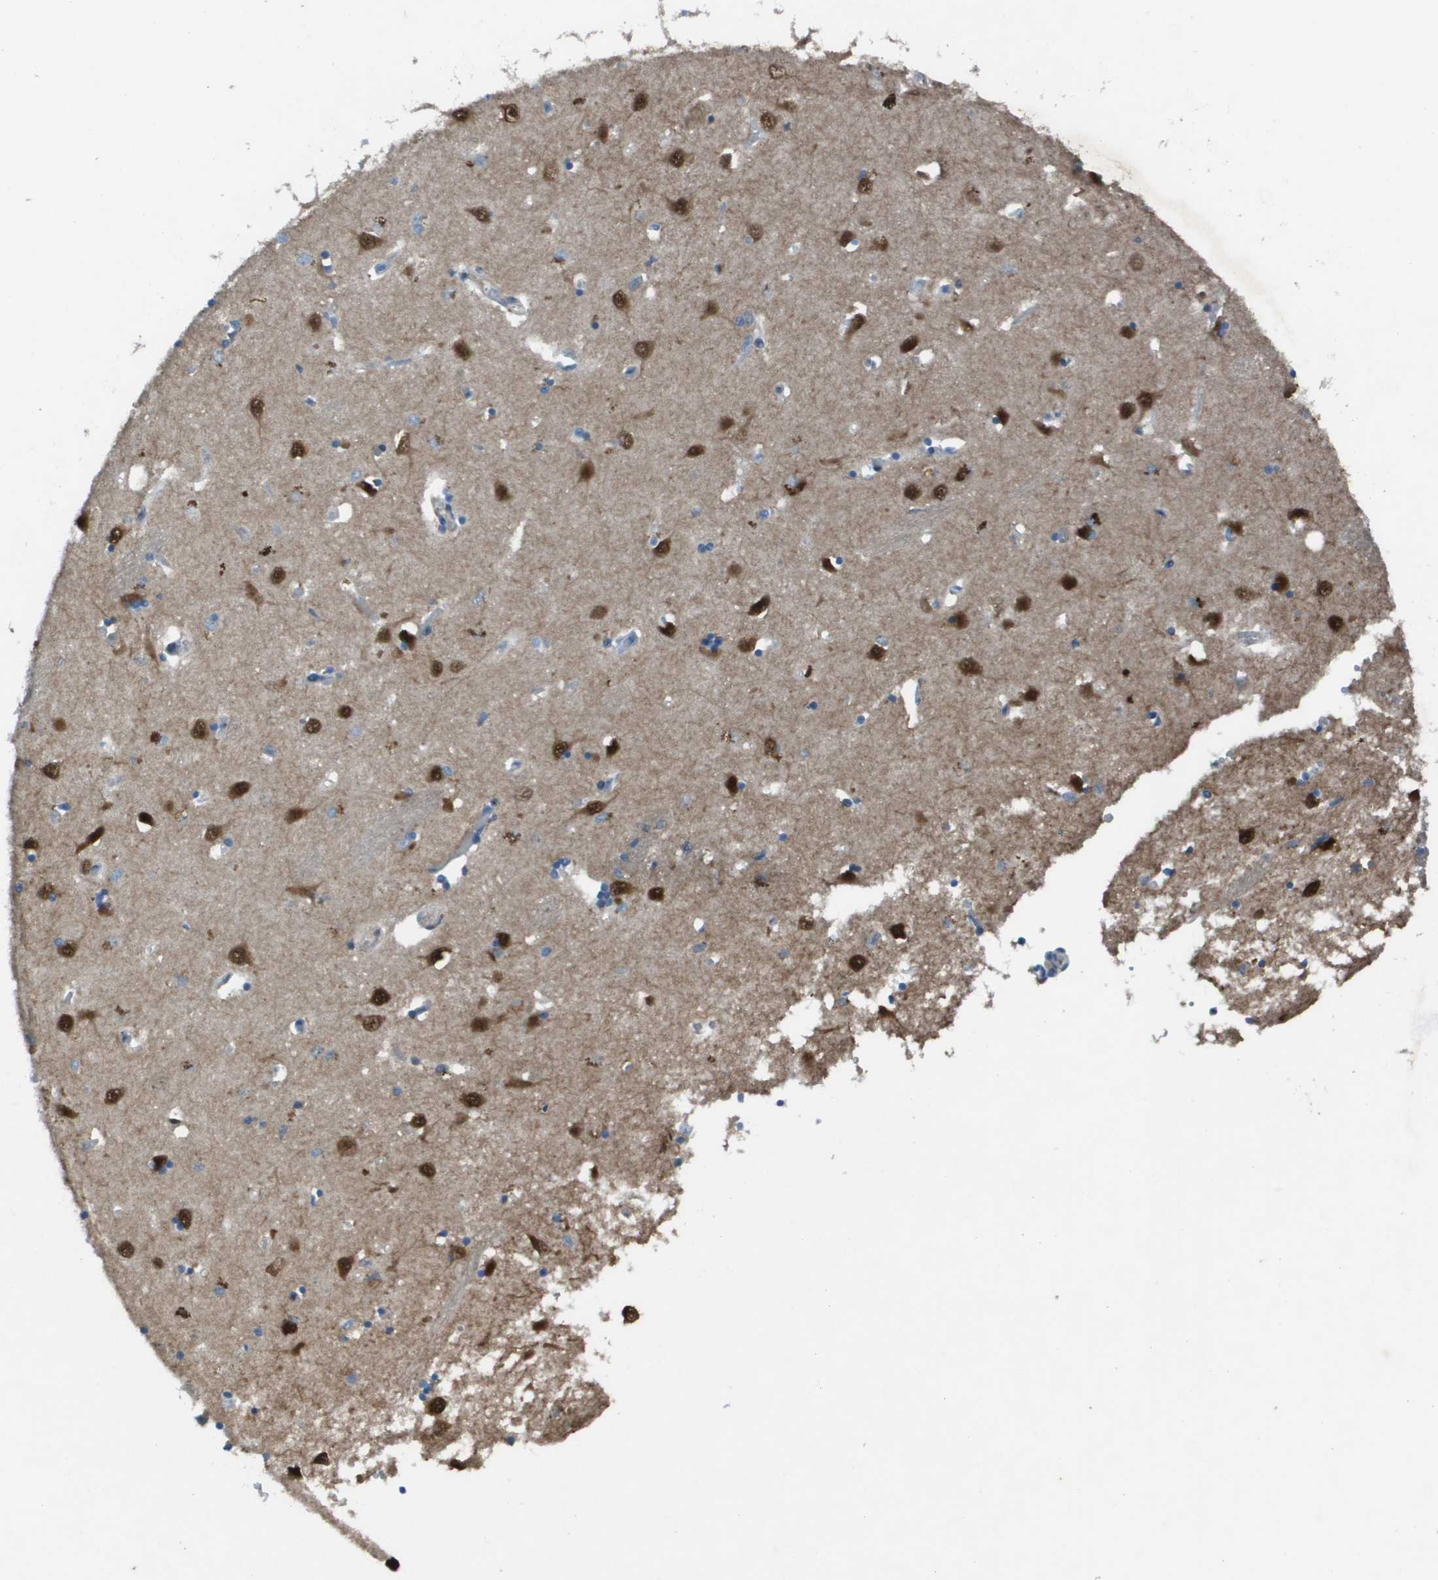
{"staining": {"intensity": "negative", "quantity": "none", "location": "none"}, "tissue": "caudate", "cell_type": "Glial cells", "image_type": "normal", "snomed": [{"axis": "morphology", "description": "Normal tissue, NOS"}, {"axis": "topography", "description": "Lateral ventricle wall"}], "caption": "Protein analysis of unremarkable caudate exhibits no significant staining in glial cells. Brightfield microscopy of immunohistochemistry stained with DAB (3,3'-diaminobenzidine) (brown) and hematoxylin (blue), captured at high magnification.", "gene": "CAMK4", "patient": {"sex": "female", "age": 19}}